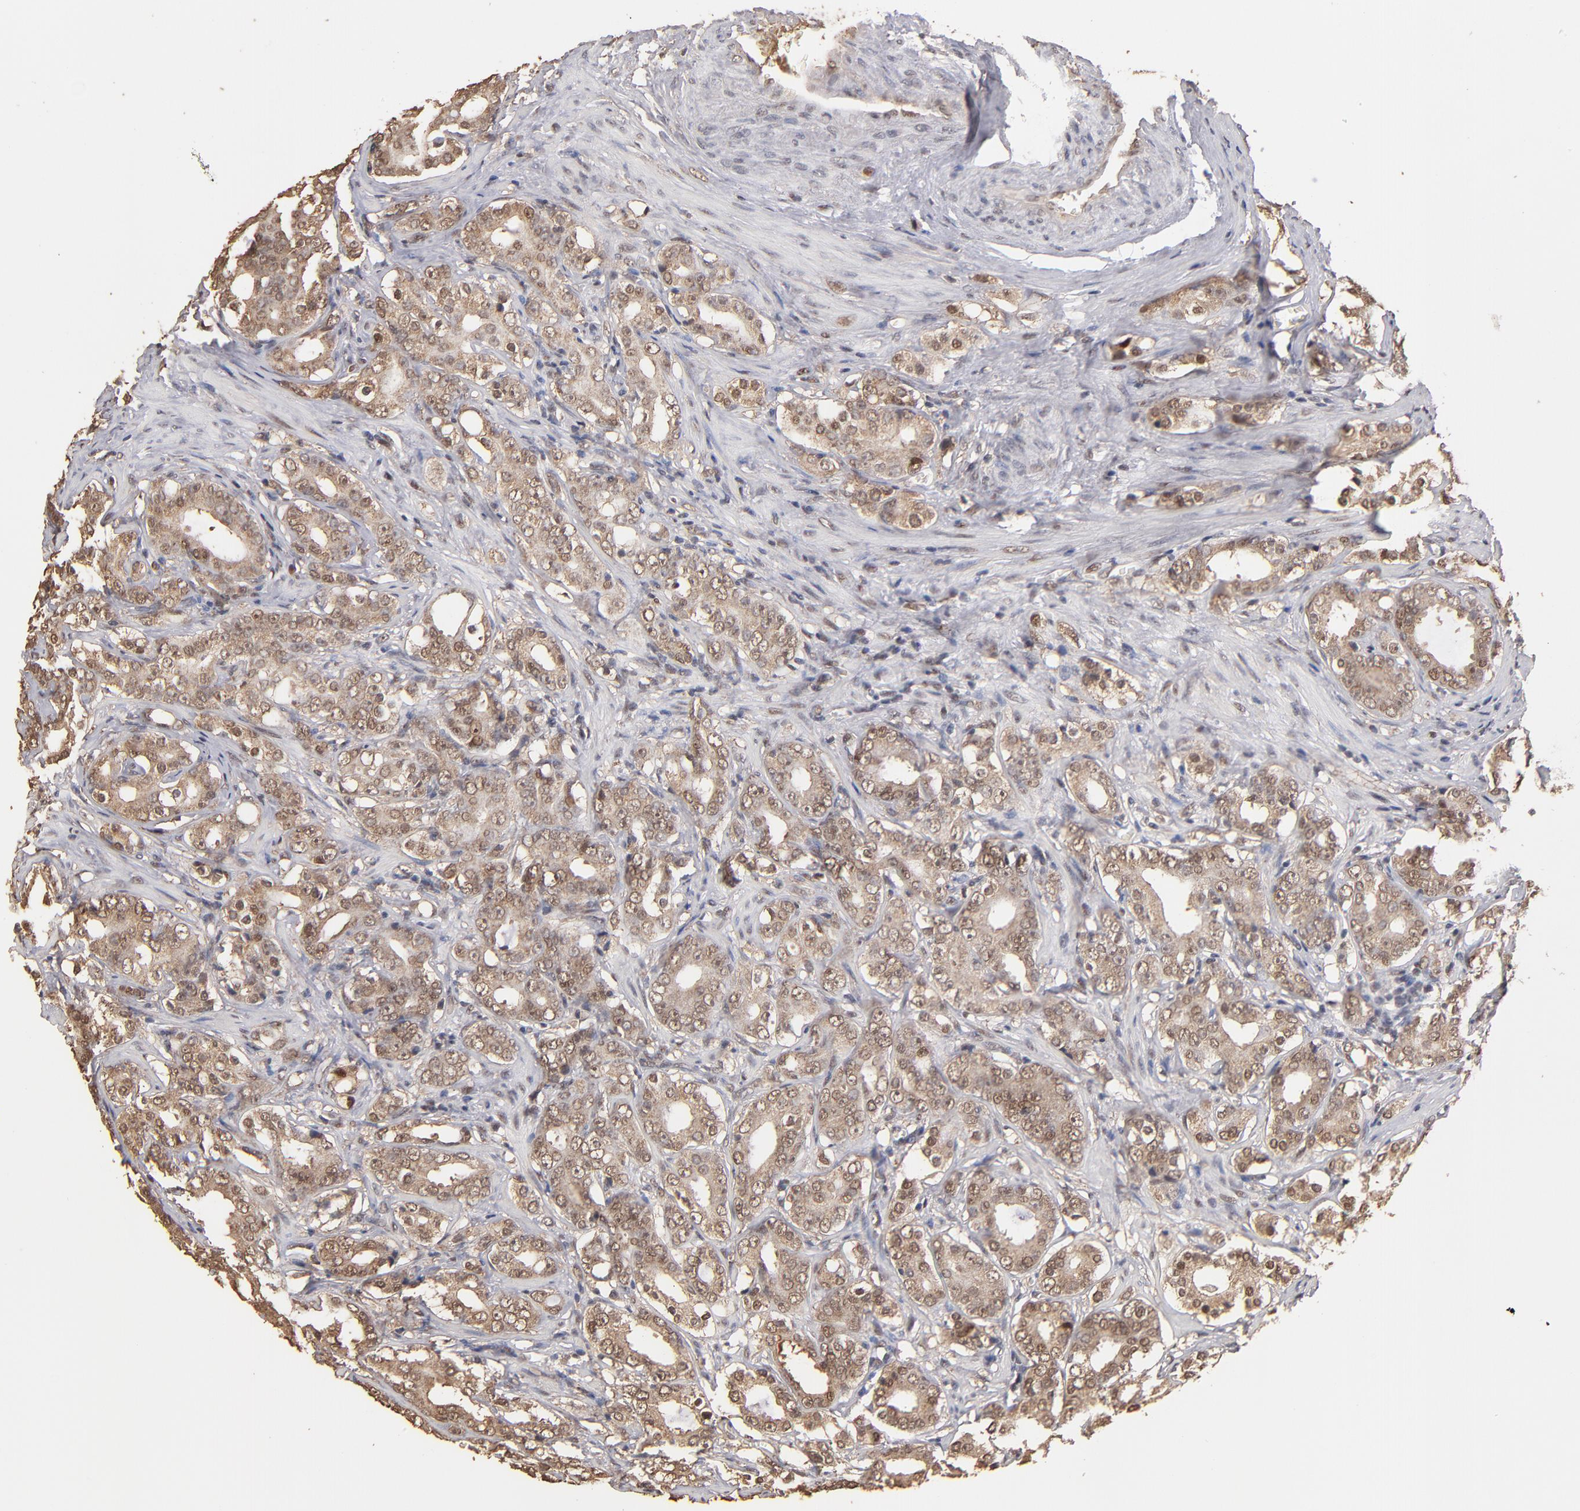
{"staining": {"intensity": "weak", "quantity": ">75%", "location": "cytoplasmic/membranous,nuclear"}, "tissue": "prostate cancer", "cell_type": "Tumor cells", "image_type": "cancer", "snomed": [{"axis": "morphology", "description": "Adenocarcinoma, Low grade"}, {"axis": "topography", "description": "Prostate"}], "caption": "Tumor cells exhibit low levels of weak cytoplasmic/membranous and nuclear expression in approximately >75% of cells in human prostate cancer (adenocarcinoma (low-grade)). The staining is performed using DAB brown chromogen to label protein expression. The nuclei are counter-stained blue using hematoxylin.", "gene": "EAPP", "patient": {"sex": "male", "age": 59}}